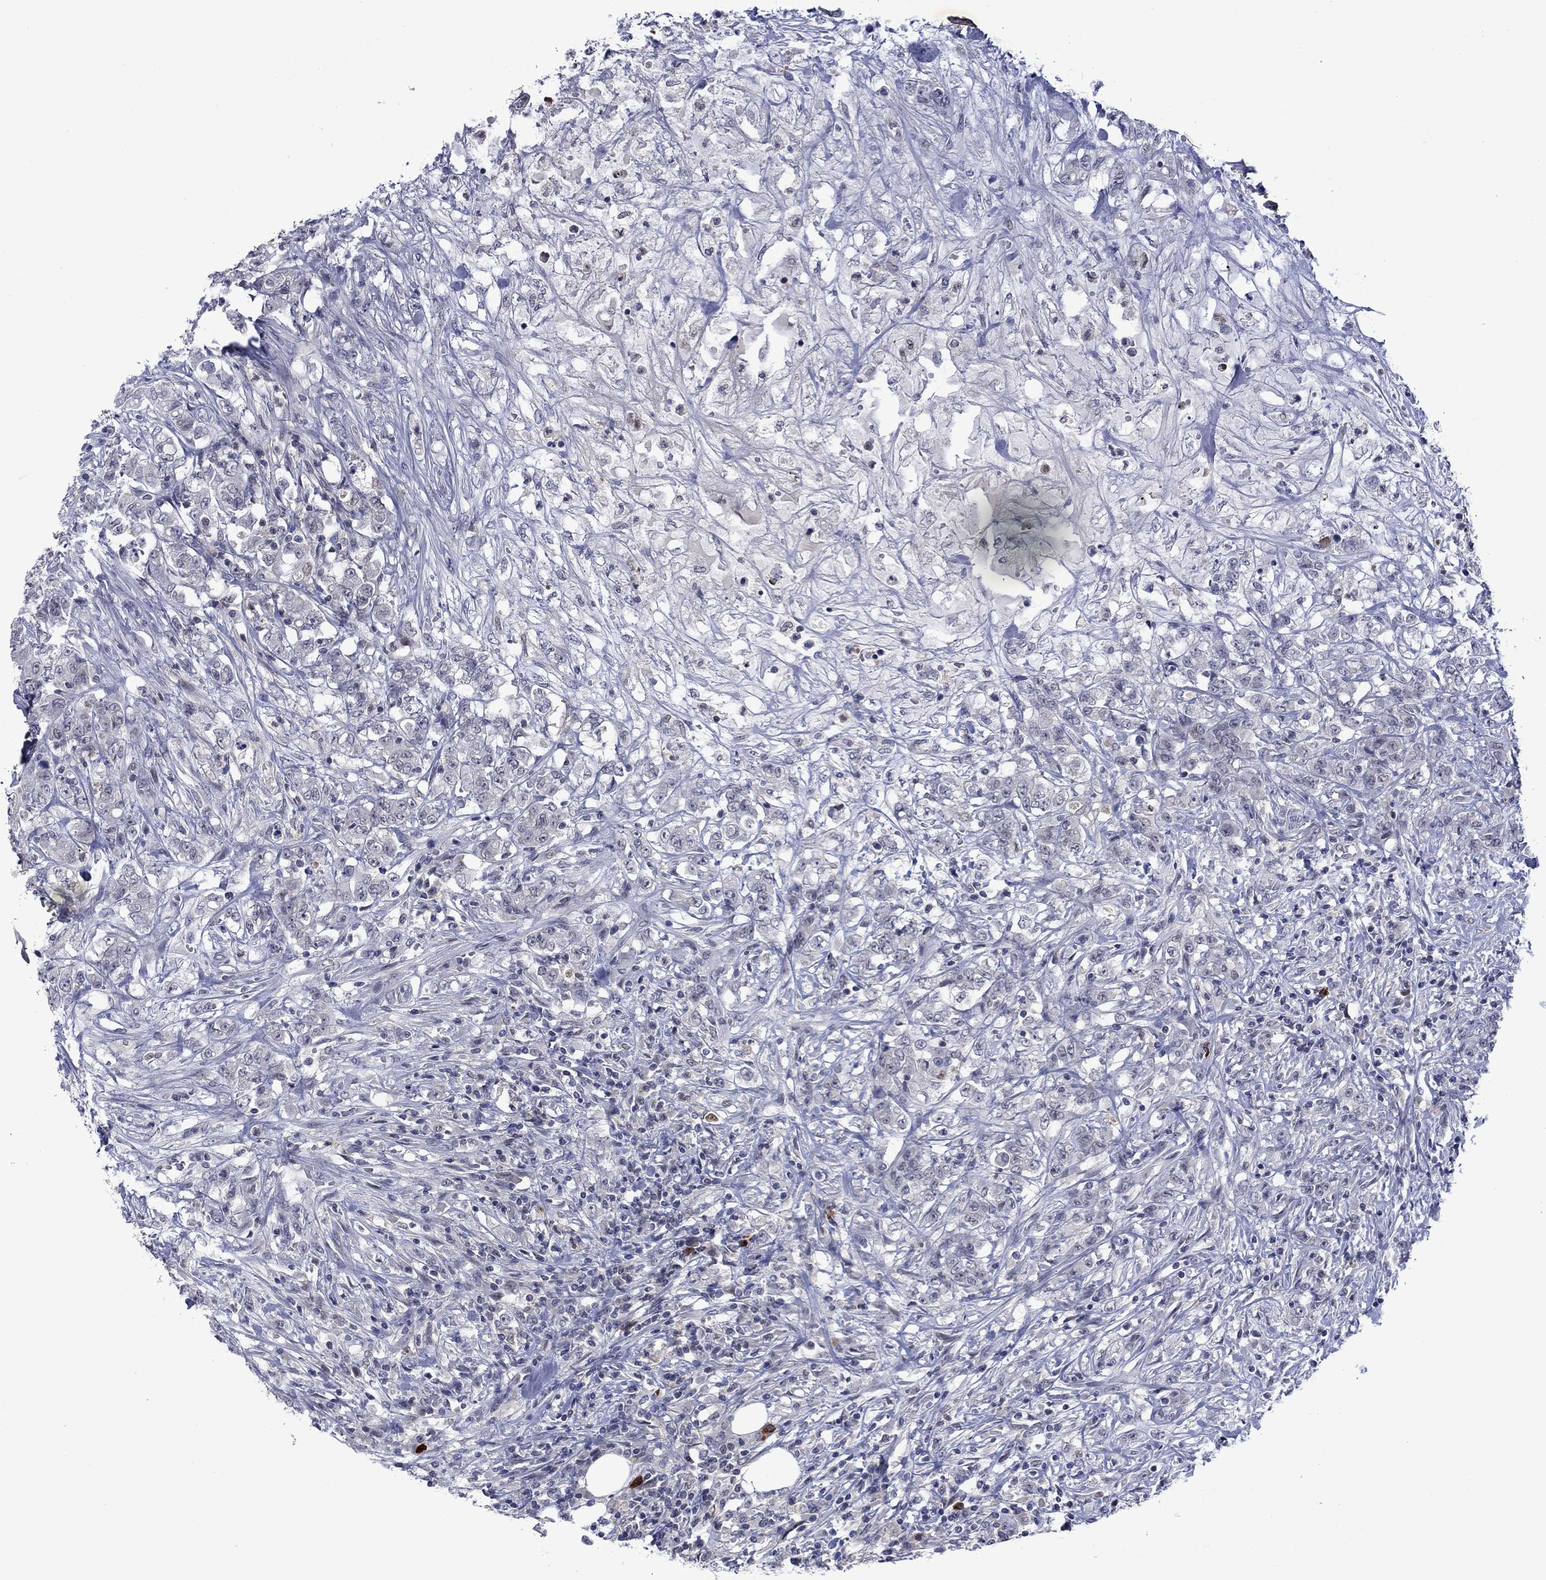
{"staining": {"intensity": "negative", "quantity": "none", "location": "none"}, "tissue": "colorectal cancer", "cell_type": "Tumor cells", "image_type": "cancer", "snomed": [{"axis": "morphology", "description": "Adenocarcinoma, NOS"}, {"axis": "topography", "description": "Colon"}], "caption": "A high-resolution histopathology image shows immunohistochemistry (IHC) staining of colorectal cancer (adenocarcinoma), which shows no significant expression in tumor cells.", "gene": "AGL", "patient": {"sex": "female", "age": 48}}